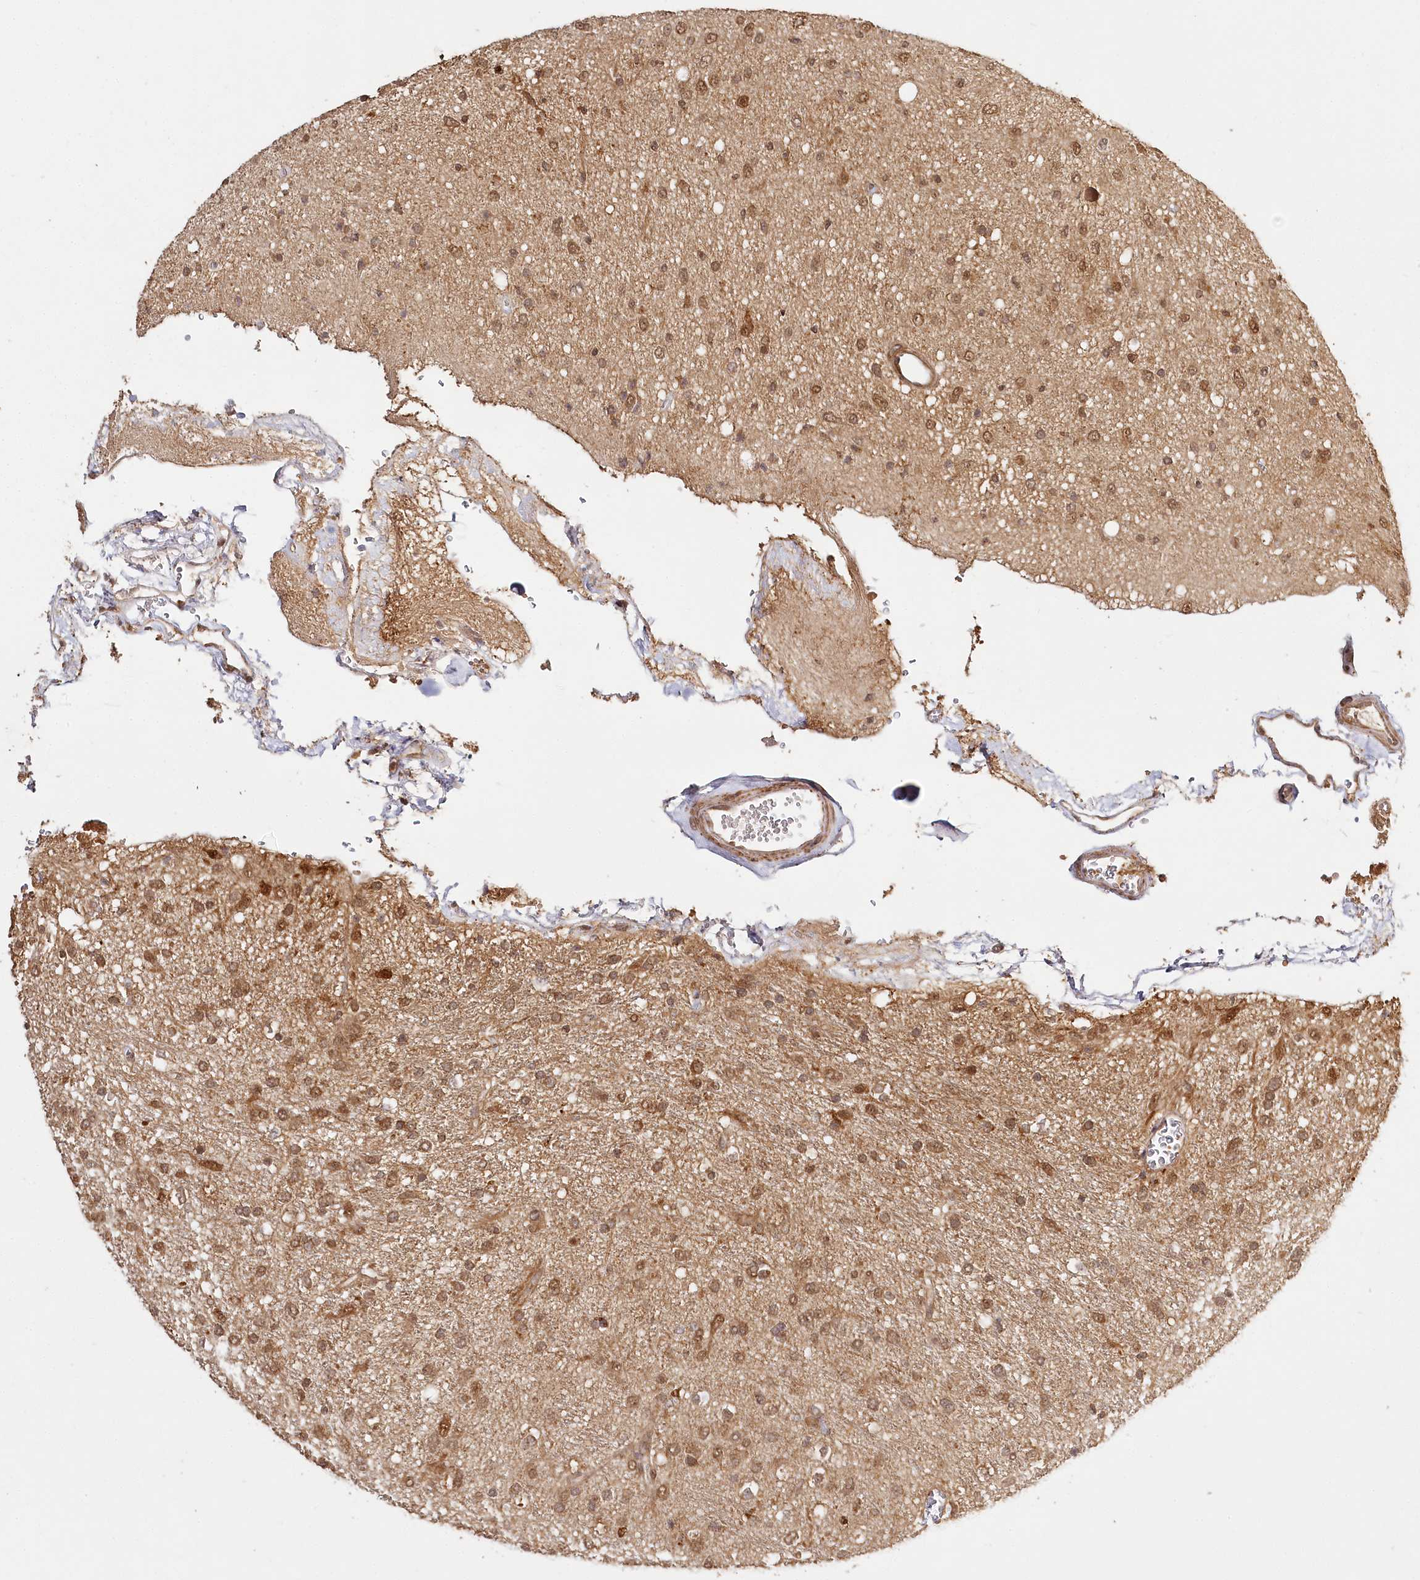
{"staining": {"intensity": "moderate", "quantity": ">75%", "location": "cytoplasmic/membranous,nuclear"}, "tissue": "glioma", "cell_type": "Tumor cells", "image_type": "cancer", "snomed": [{"axis": "morphology", "description": "Glioma, malignant, Low grade"}, {"axis": "topography", "description": "Brain"}], "caption": "About >75% of tumor cells in human glioma show moderate cytoplasmic/membranous and nuclear protein positivity as visualized by brown immunohistochemical staining.", "gene": "ULK2", "patient": {"sex": "male", "age": 77}}